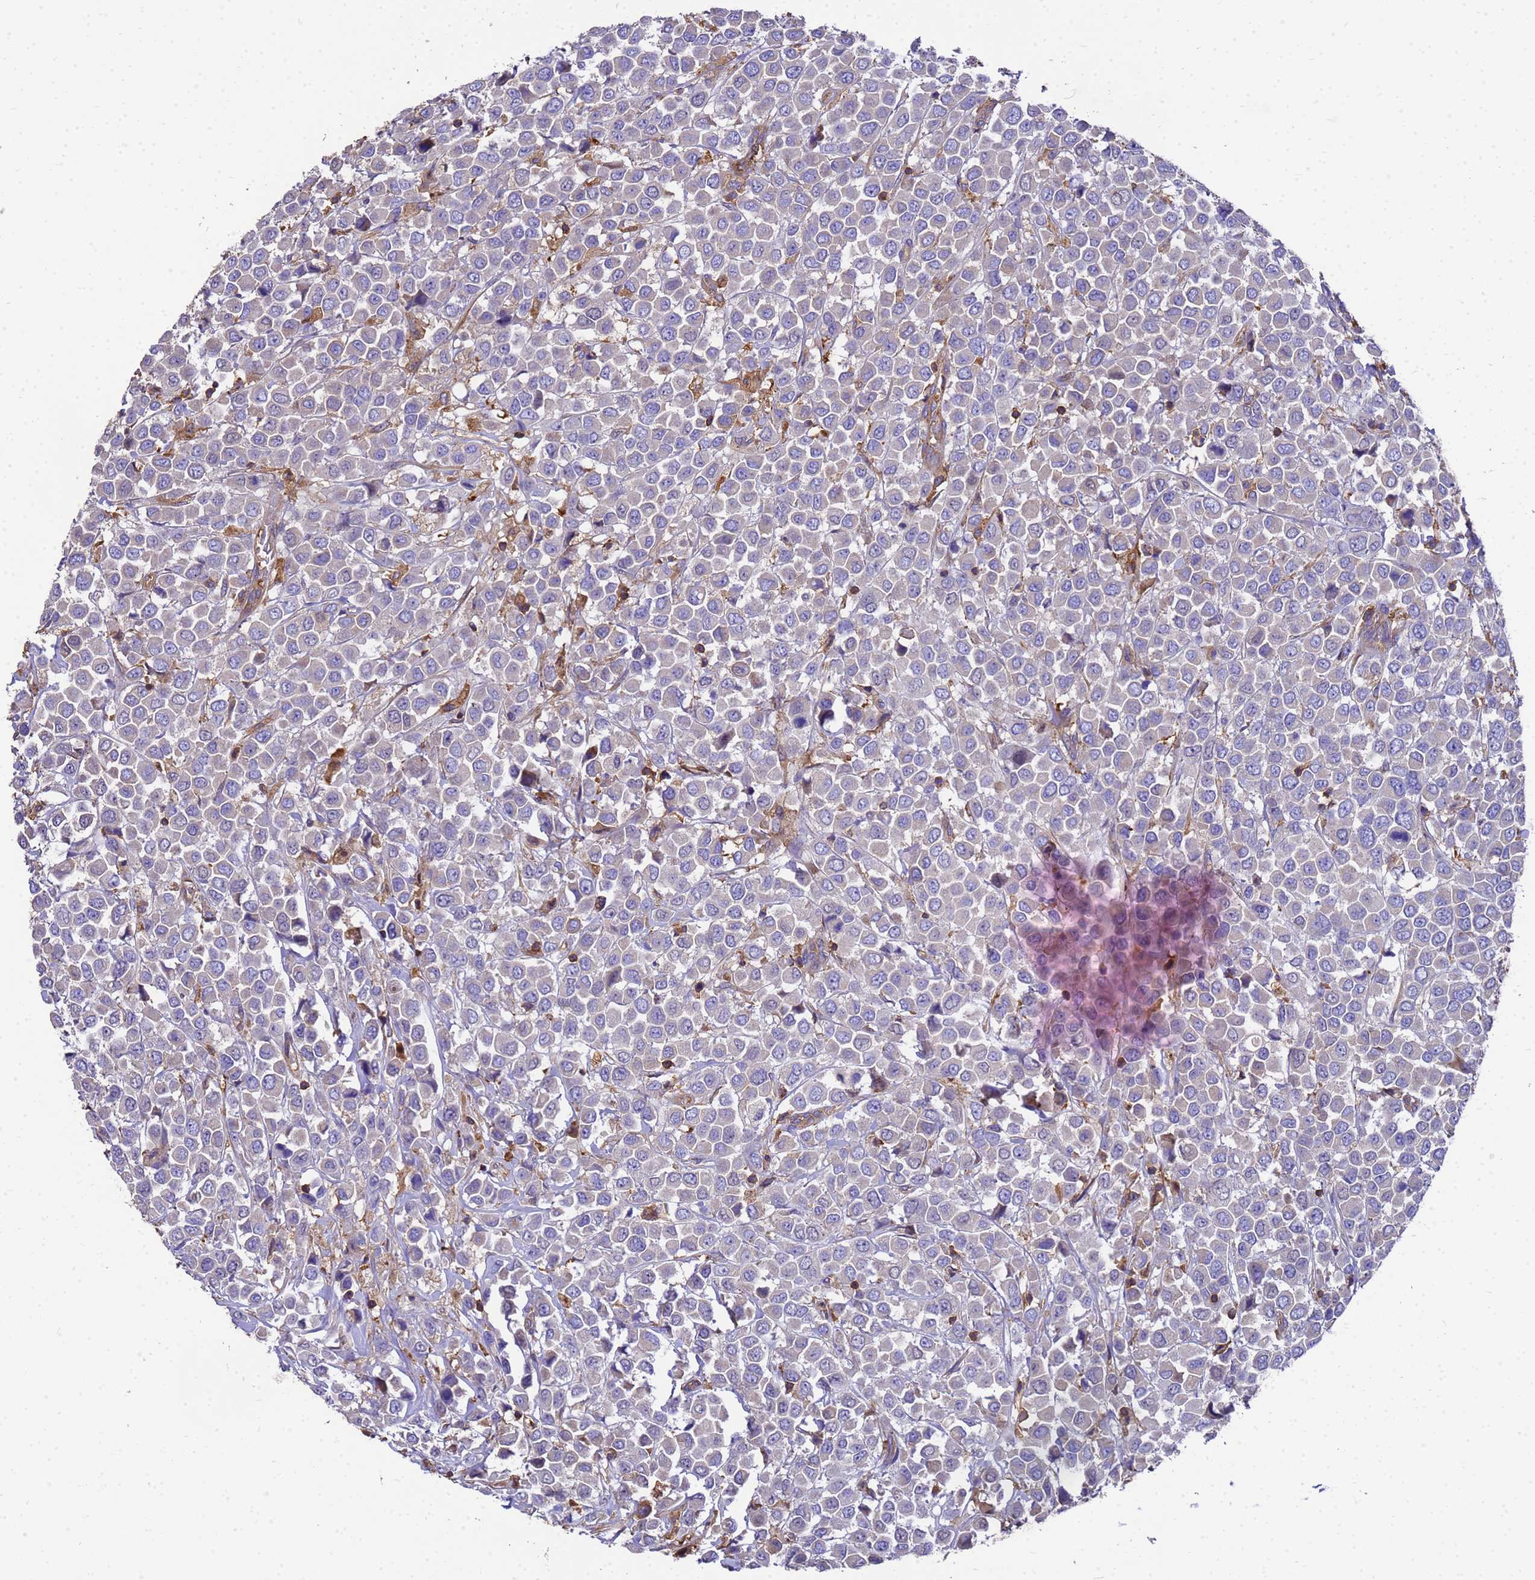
{"staining": {"intensity": "negative", "quantity": "none", "location": "none"}, "tissue": "breast cancer", "cell_type": "Tumor cells", "image_type": "cancer", "snomed": [{"axis": "morphology", "description": "Duct carcinoma"}, {"axis": "topography", "description": "Breast"}], "caption": "This histopathology image is of breast cancer stained with immunohistochemistry to label a protein in brown with the nuclei are counter-stained blue. There is no expression in tumor cells.", "gene": "ZNF235", "patient": {"sex": "female", "age": 61}}